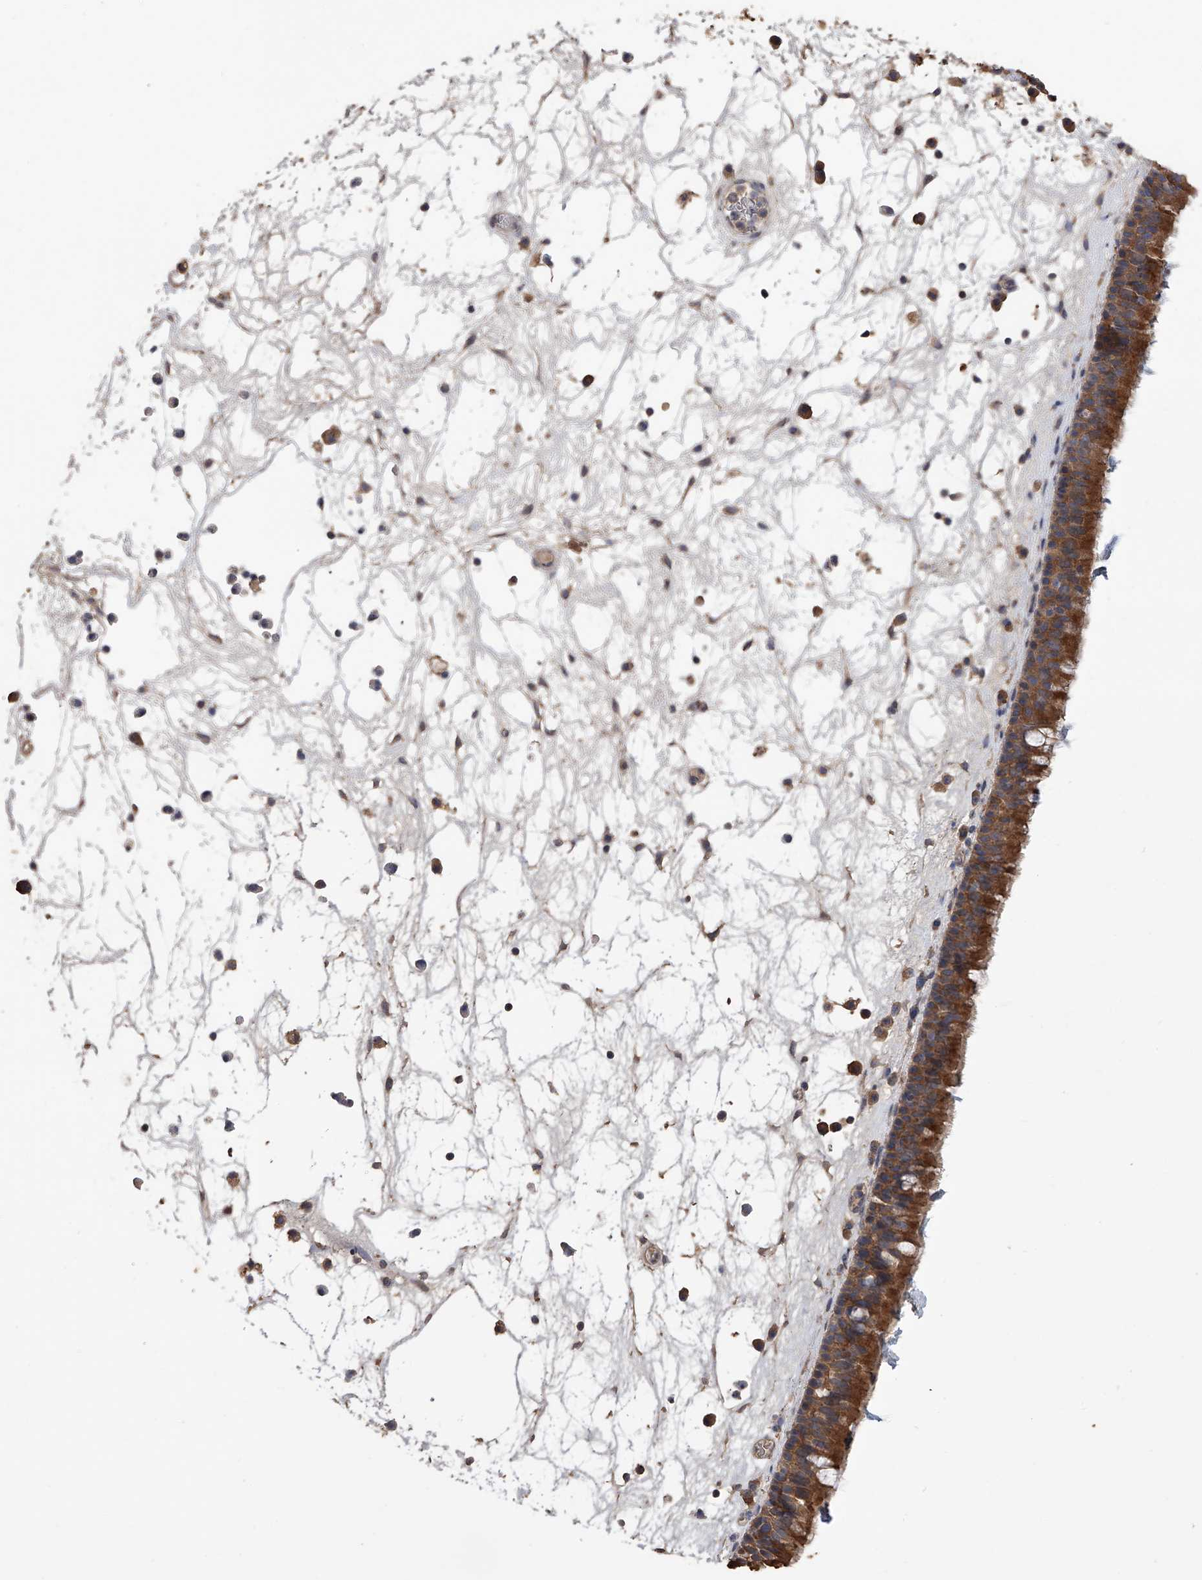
{"staining": {"intensity": "strong", "quantity": ">75%", "location": "cytoplasmic/membranous"}, "tissue": "nasopharynx", "cell_type": "Respiratory epithelial cells", "image_type": "normal", "snomed": [{"axis": "morphology", "description": "Normal tissue, NOS"}, {"axis": "morphology", "description": "Inflammation, NOS"}, {"axis": "morphology", "description": "Malignant melanoma, Metastatic site"}, {"axis": "topography", "description": "Nasopharynx"}], "caption": "Protein expression analysis of unremarkable nasopharynx exhibits strong cytoplasmic/membranous staining in approximately >75% of respiratory epithelial cells. The protein is stained brown, and the nuclei are stained in blue (DAB IHC with brightfield microscopy, high magnification).", "gene": "ZNF343", "patient": {"sex": "male", "age": 70}}